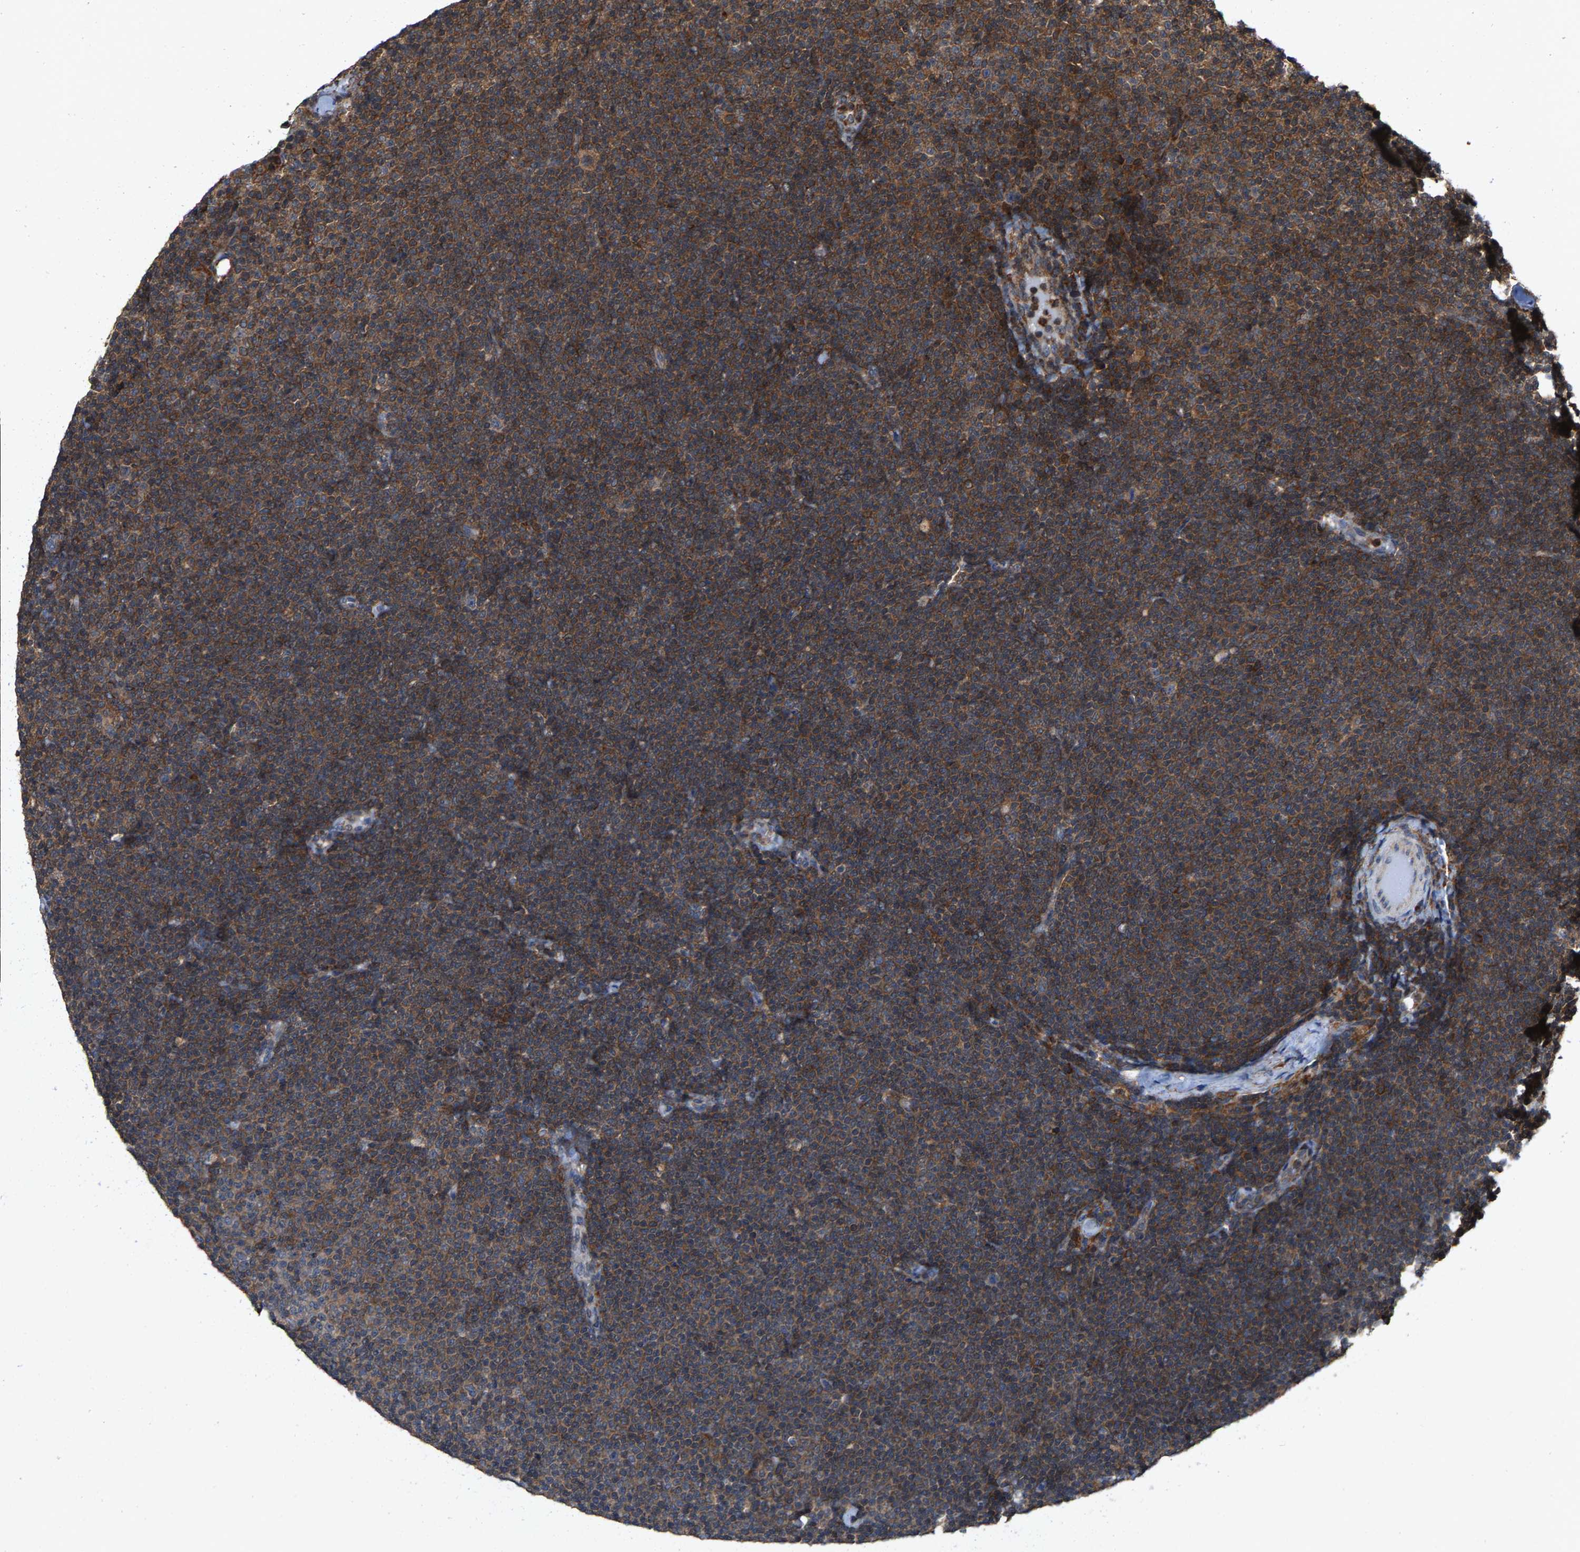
{"staining": {"intensity": "strong", "quantity": ">75%", "location": "cytoplasmic/membranous"}, "tissue": "lymphoma", "cell_type": "Tumor cells", "image_type": "cancer", "snomed": [{"axis": "morphology", "description": "Malignant lymphoma, non-Hodgkin's type, Low grade"}, {"axis": "topography", "description": "Lymph node"}], "caption": "Lymphoma tissue displays strong cytoplasmic/membranous expression in about >75% of tumor cells, visualized by immunohistochemistry.", "gene": "FGD3", "patient": {"sex": "female", "age": 53}}